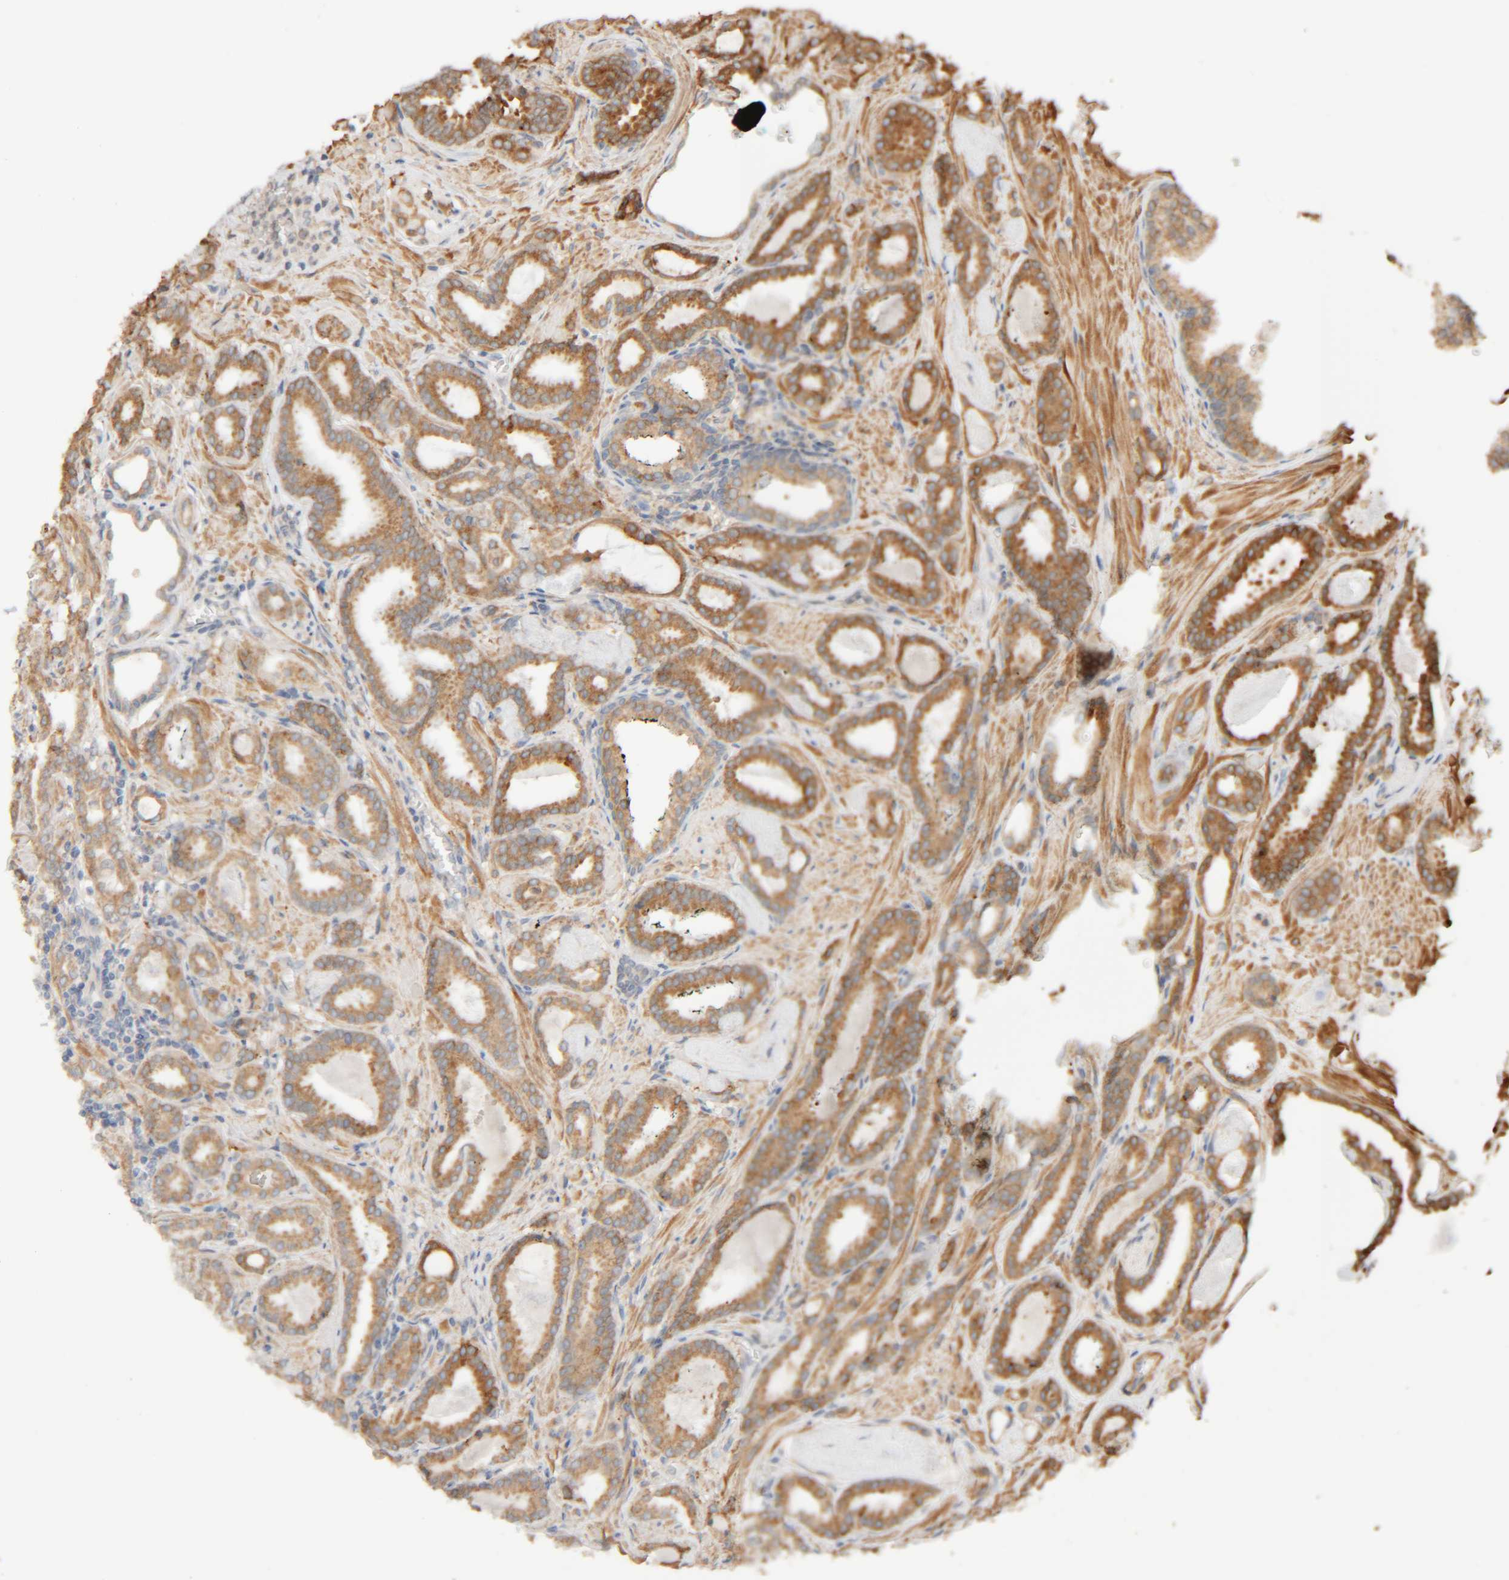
{"staining": {"intensity": "moderate", "quantity": ">75%", "location": "cytoplasmic/membranous"}, "tissue": "prostate cancer", "cell_type": "Tumor cells", "image_type": "cancer", "snomed": [{"axis": "morphology", "description": "Adenocarcinoma, Low grade"}, {"axis": "topography", "description": "Prostate"}], "caption": "Tumor cells exhibit medium levels of moderate cytoplasmic/membranous staining in approximately >75% of cells in prostate cancer (low-grade adenocarcinoma). (DAB = brown stain, brightfield microscopy at high magnification).", "gene": "INTS1", "patient": {"sex": "male", "age": 53}}